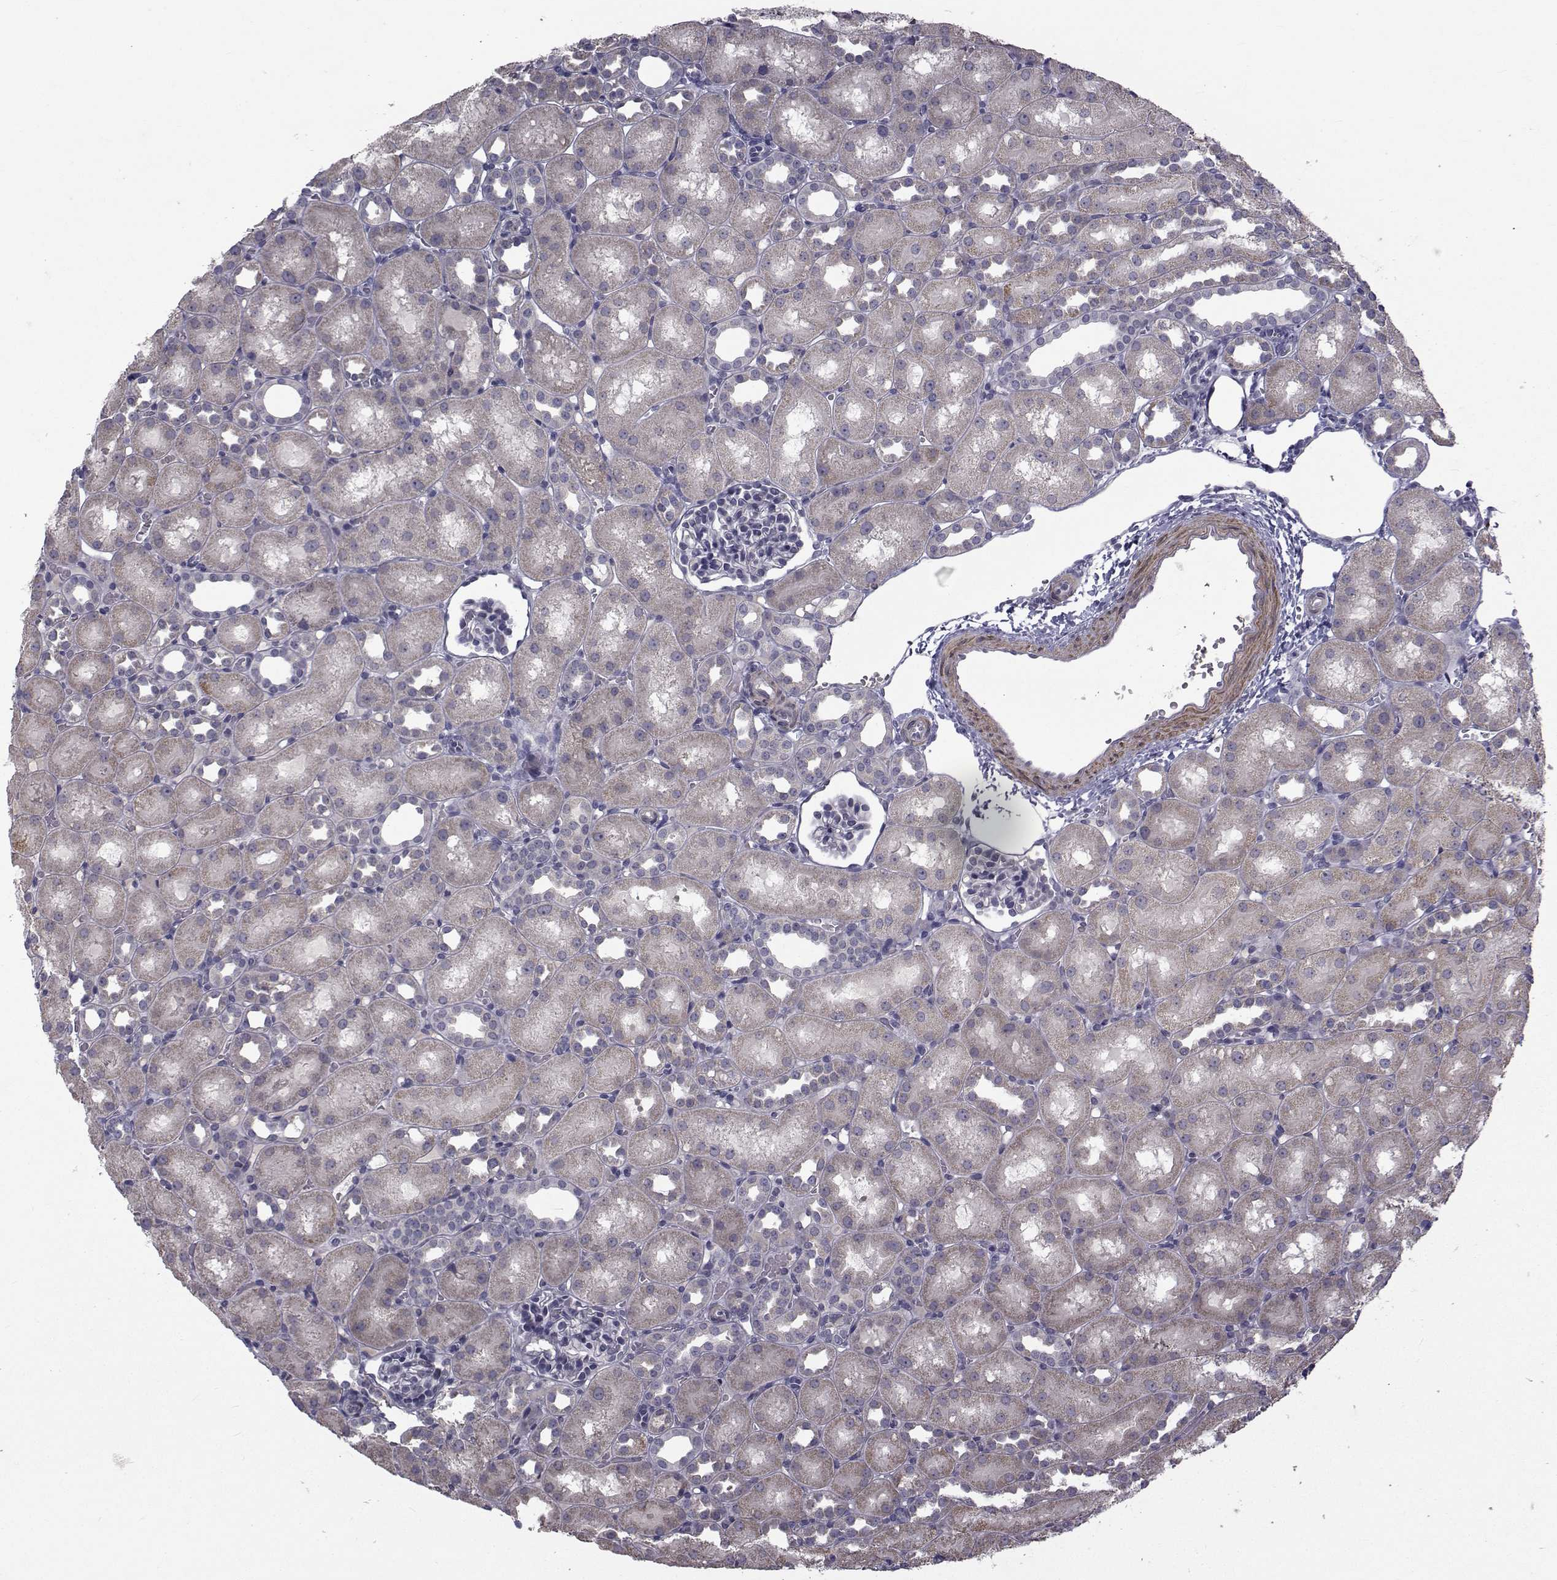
{"staining": {"intensity": "negative", "quantity": "none", "location": "none"}, "tissue": "kidney", "cell_type": "Cells in glomeruli", "image_type": "normal", "snomed": [{"axis": "morphology", "description": "Normal tissue, NOS"}, {"axis": "topography", "description": "Kidney"}], "caption": "This is an immunohistochemistry (IHC) image of normal kidney. There is no staining in cells in glomeruli.", "gene": "FDXR", "patient": {"sex": "male", "age": 1}}